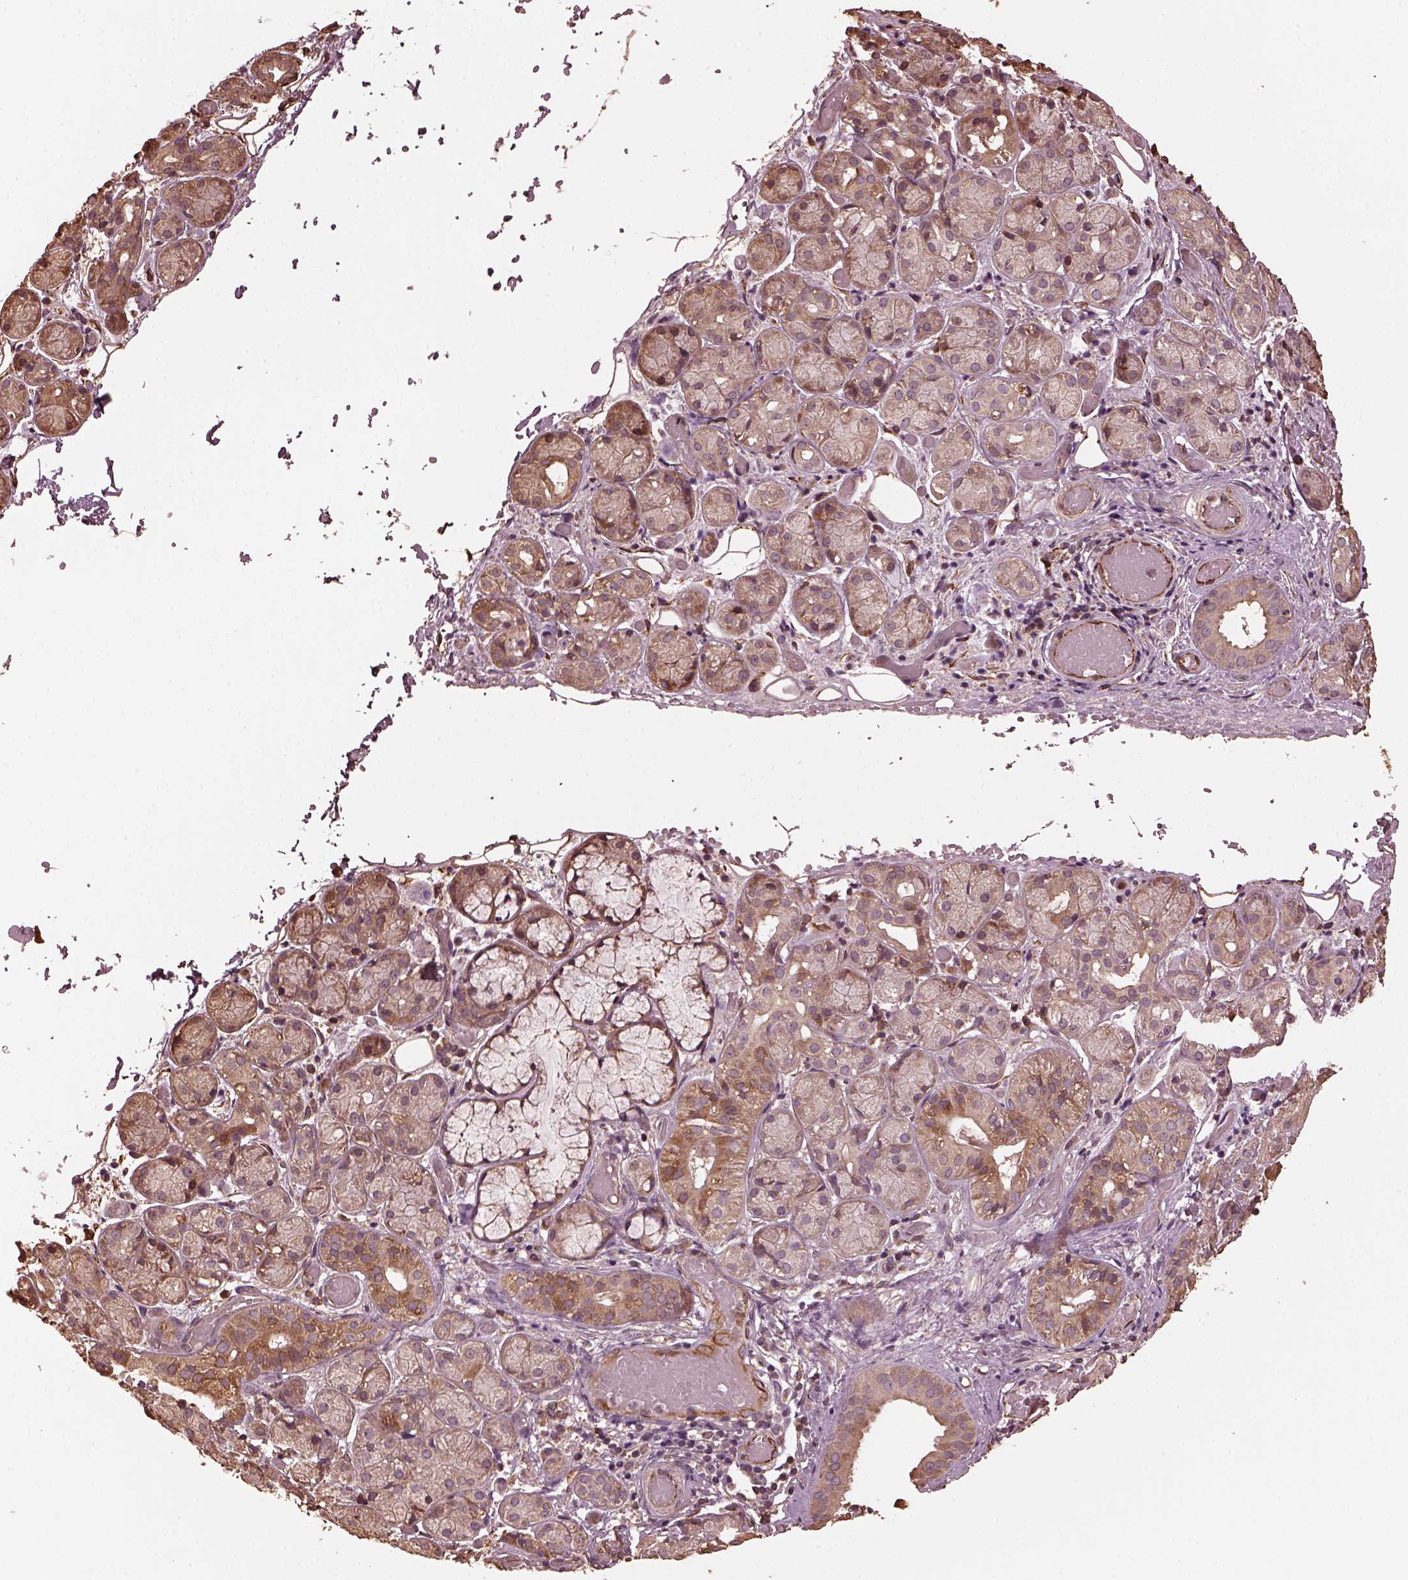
{"staining": {"intensity": "weak", "quantity": ">75%", "location": "cytoplasmic/membranous"}, "tissue": "salivary gland", "cell_type": "Glandular cells", "image_type": "normal", "snomed": [{"axis": "morphology", "description": "Normal tissue, NOS"}, {"axis": "topography", "description": "Salivary gland"}, {"axis": "topography", "description": "Peripheral nerve tissue"}], "caption": "This histopathology image reveals IHC staining of benign human salivary gland, with low weak cytoplasmic/membranous positivity in about >75% of glandular cells.", "gene": "GTPBP1", "patient": {"sex": "male", "age": 71}}